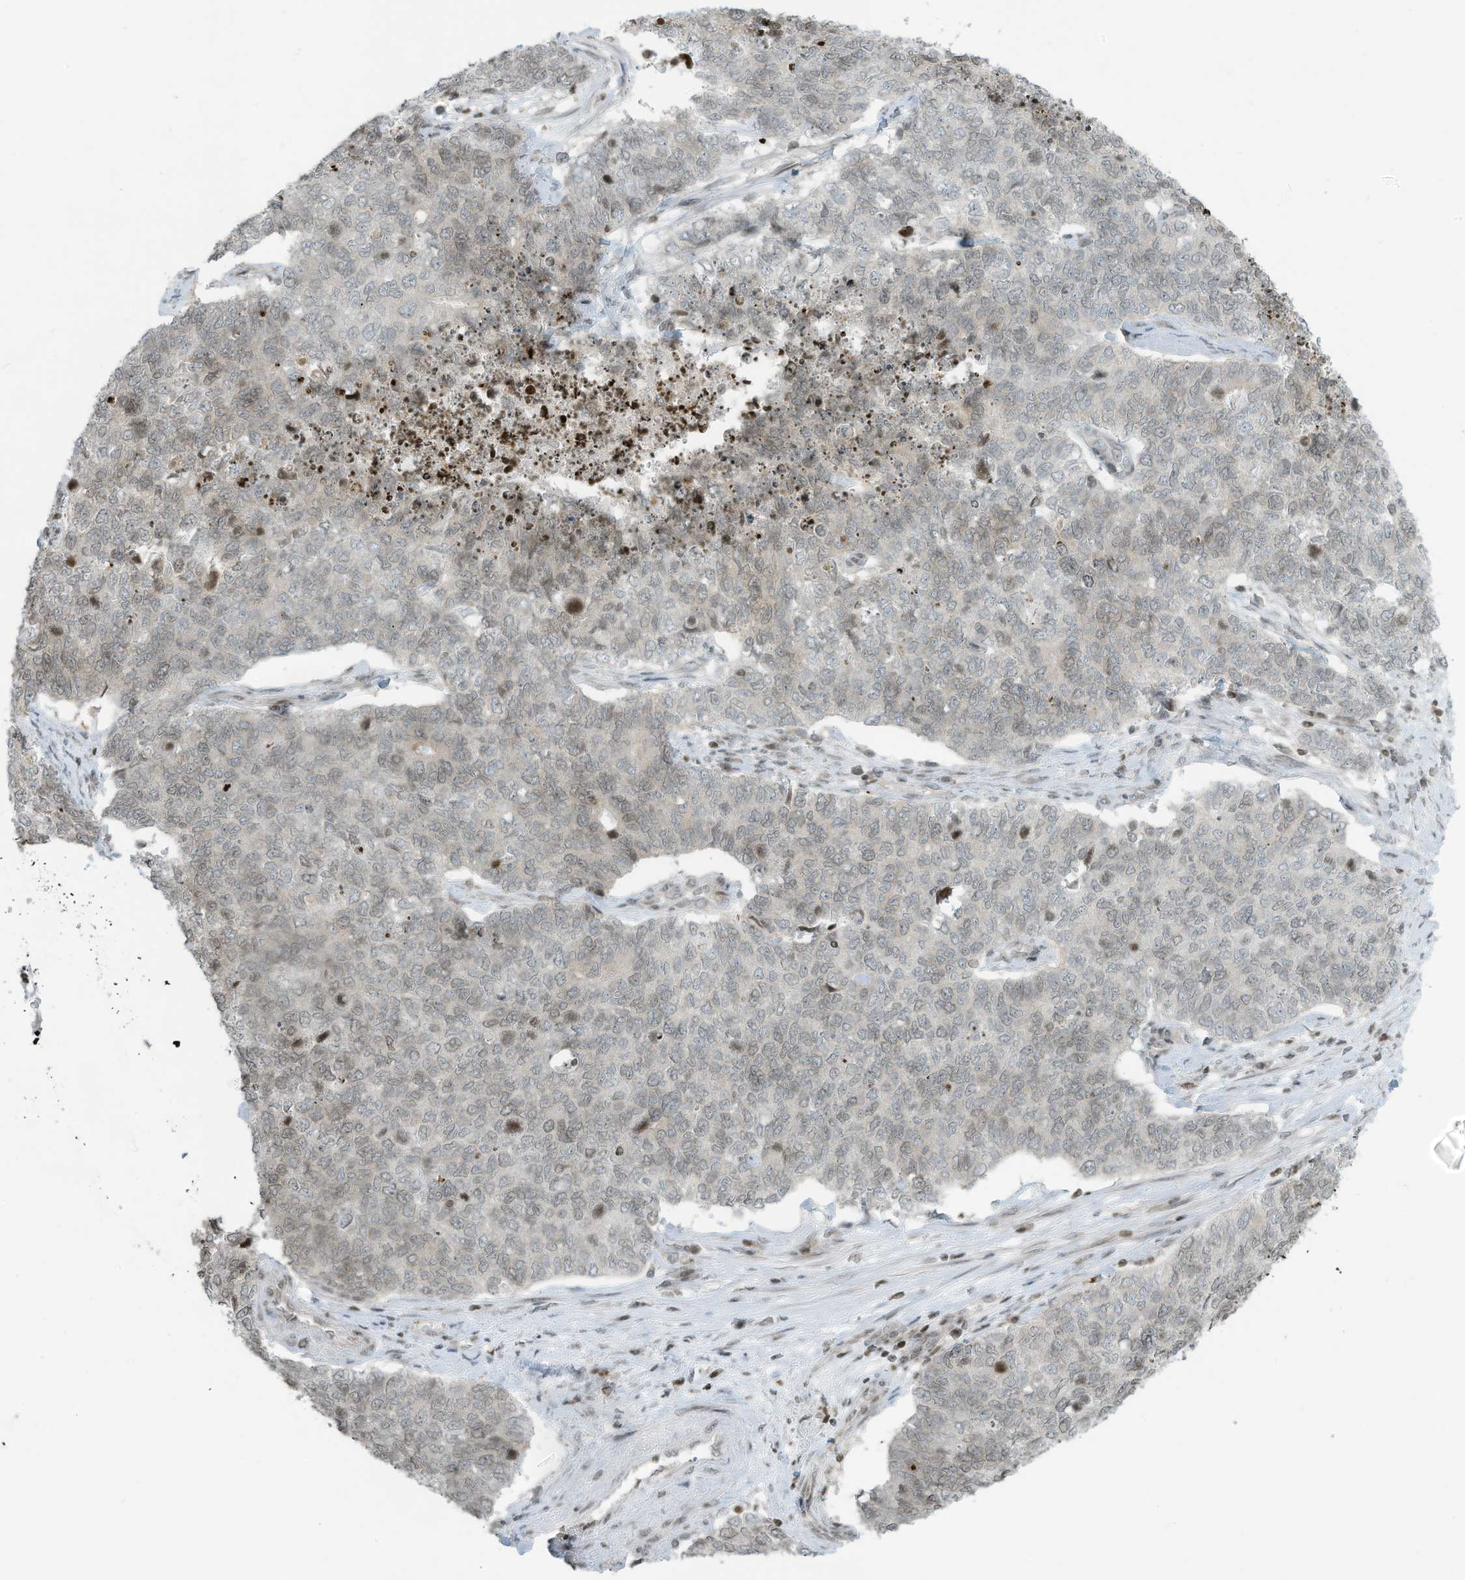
{"staining": {"intensity": "weak", "quantity": "<25%", "location": "nuclear"}, "tissue": "cervical cancer", "cell_type": "Tumor cells", "image_type": "cancer", "snomed": [{"axis": "morphology", "description": "Squamous cell carcinoma, NOS"}, {"axis": "topography", "description": "Cervix"}], "caption": "There is no significant staining in tumor cells of cervical squamous cell carcinoma. (DAB immunohistochemistry with hematoxylin counter stain).", "gene": "ADI1", "patient": {"sex": "female", "age": 63}}